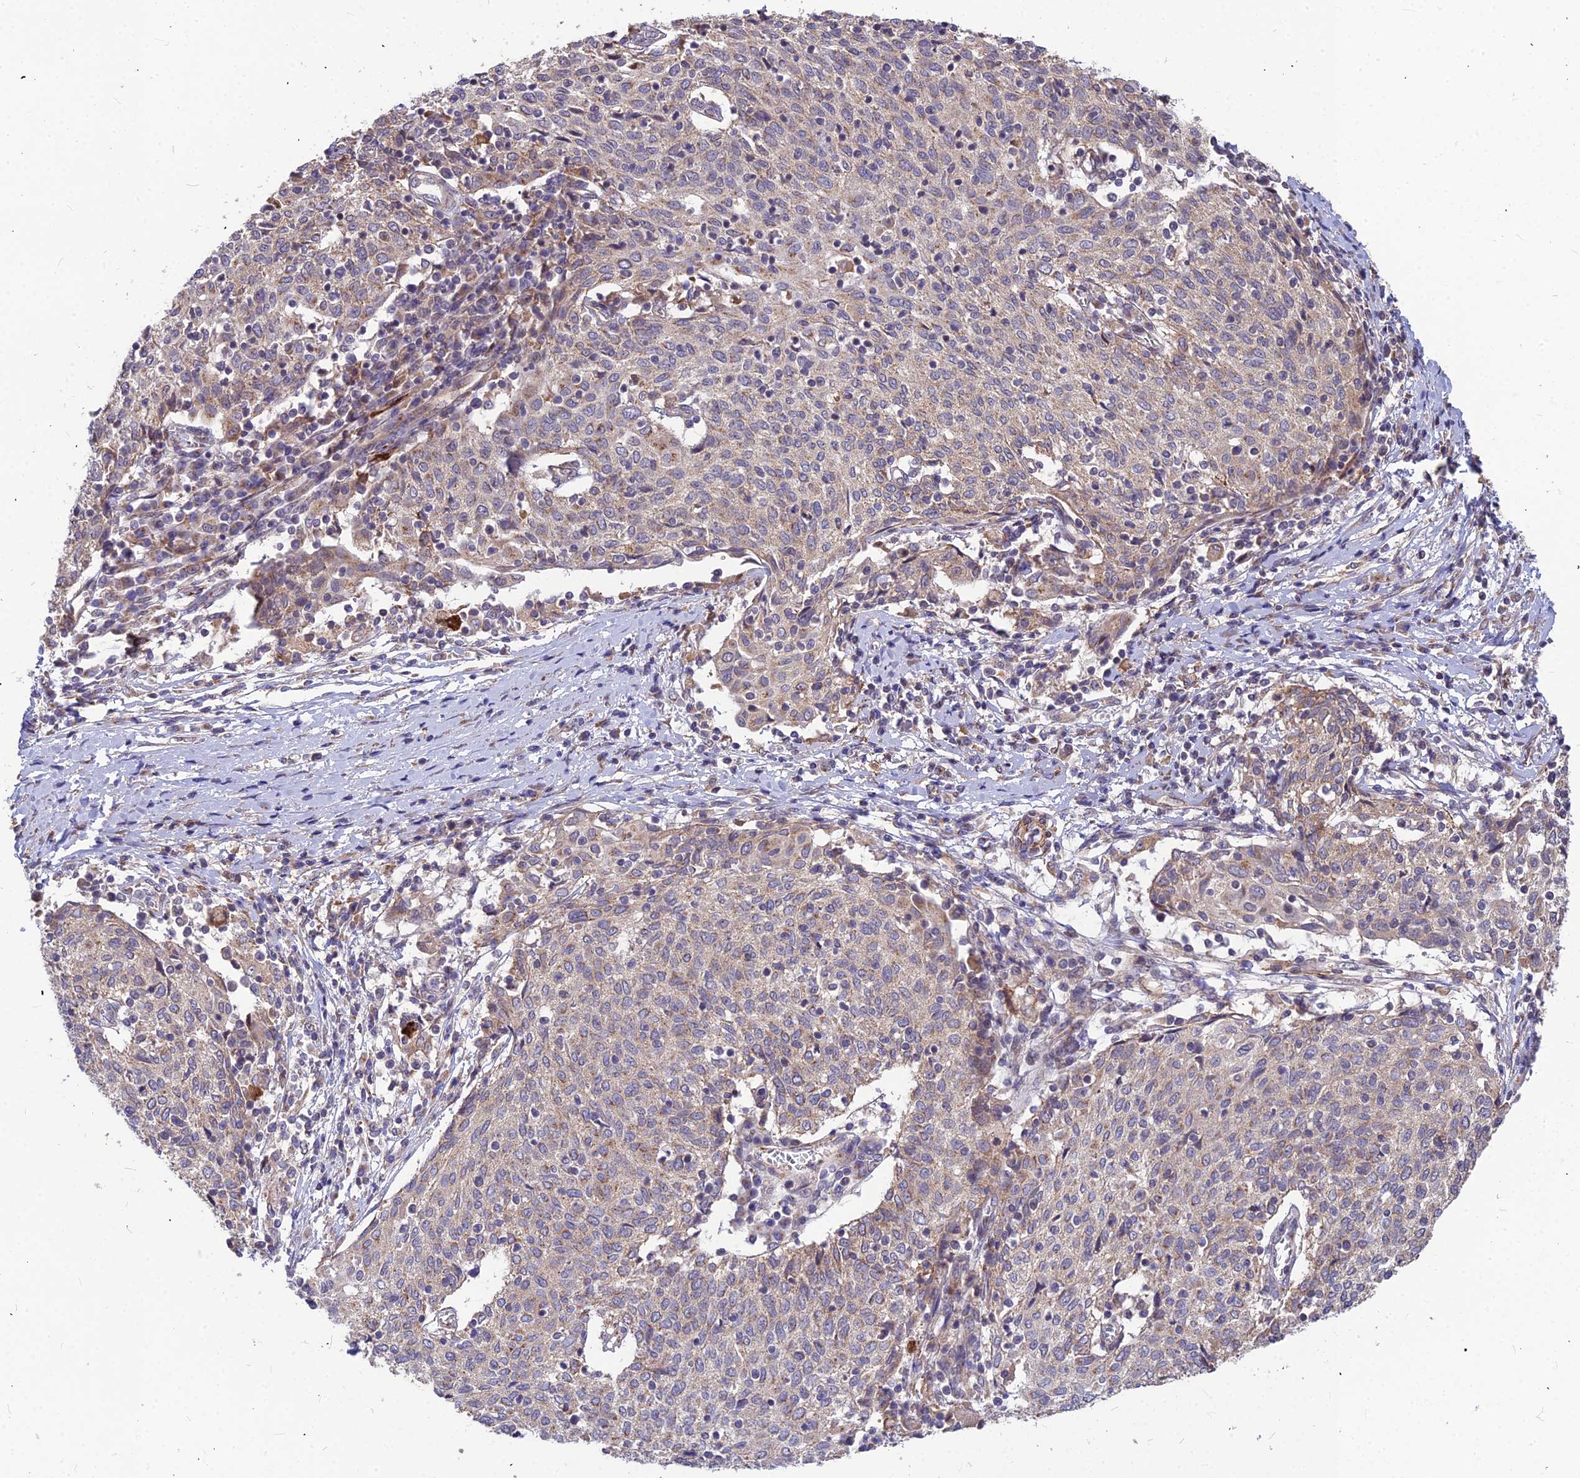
{"staining": {"intensity": "negative", "quantity": "none", "location": "none"}, "tissue": "cervical cancer", "cell_type": "Tumor cells", "image_type": "cancer", "snomed": [{"axis": "morphology", "description": "Squamous cell carcinoma, NOS"}, {"axis": "topography", "description": "Cervix"}], "caption": "The immunohistochemistry micrograph has no significant expression in tumor cells of cervical cancer tissue. (DAB immunohistochemistry (IHC) visualized using brightfield microscopy, high magnification).", "gene": "LEKR1", "patient": {"sex": "female", "age": 52}}